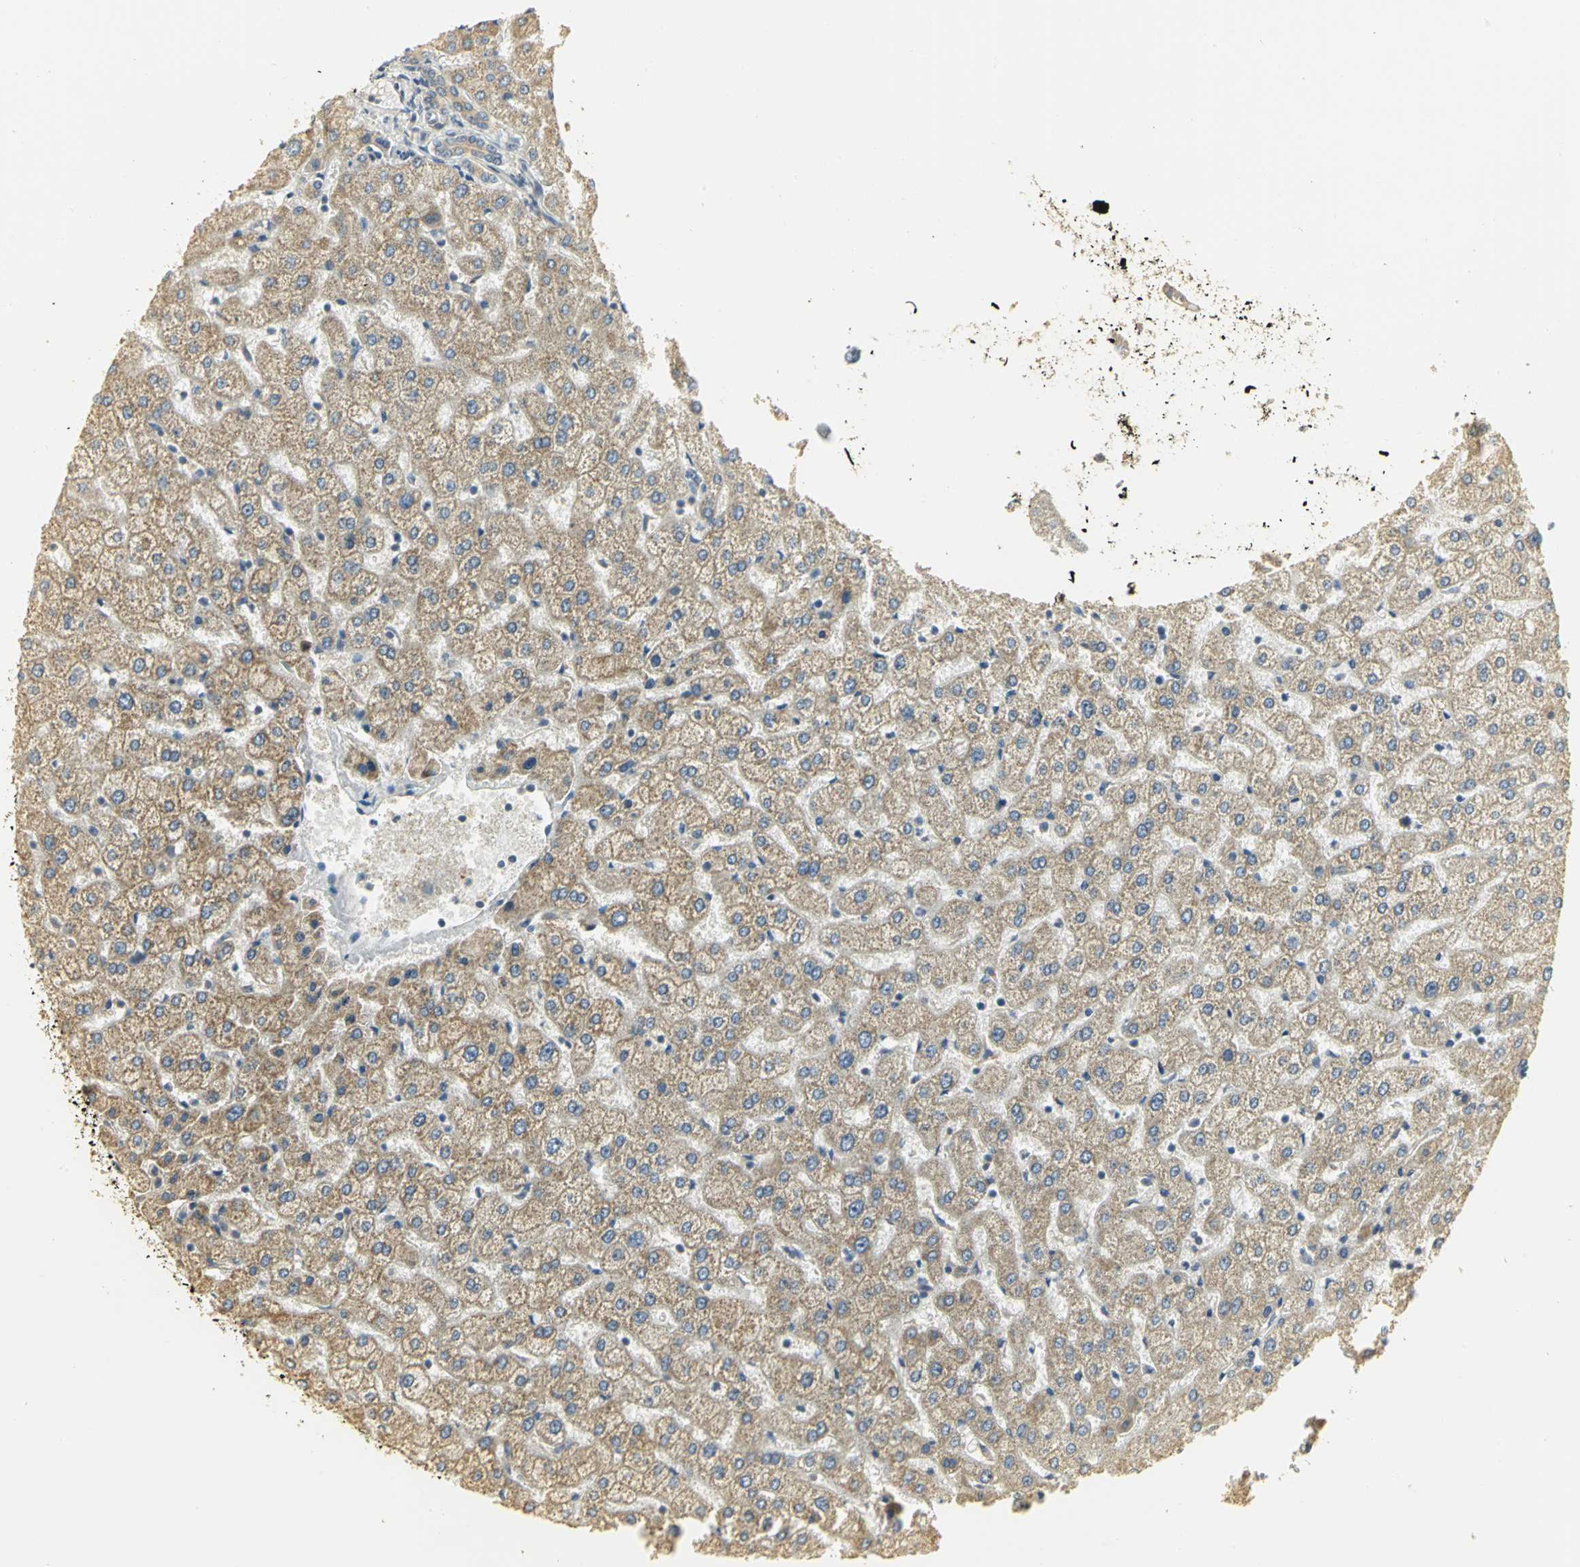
{"staining": {"intensity": "moderate", "quantity": ">75%", "location": "cytoplasmic/membranous"}, "tissue": "liver", "cell_type": "Cholangiocytes", "image_type": "normal", "snomed": [{"axis": "morphology", "description": "Normal tissue, NOS"}, {"axis": "morphology", "description": "Fibrosis, NOS"}, {"axis": "topography", "description": "Liver"}], "caption": "DAB (3,3'-diaminobenzidine) immunohistochemical staining of unremarkable human liver reveals moderate cytoplasmic/membranous protein expression in approximately >75% of cholangiocytes.", "gene": "RARS1", "patient": {"sex": "female", "age": 29}}